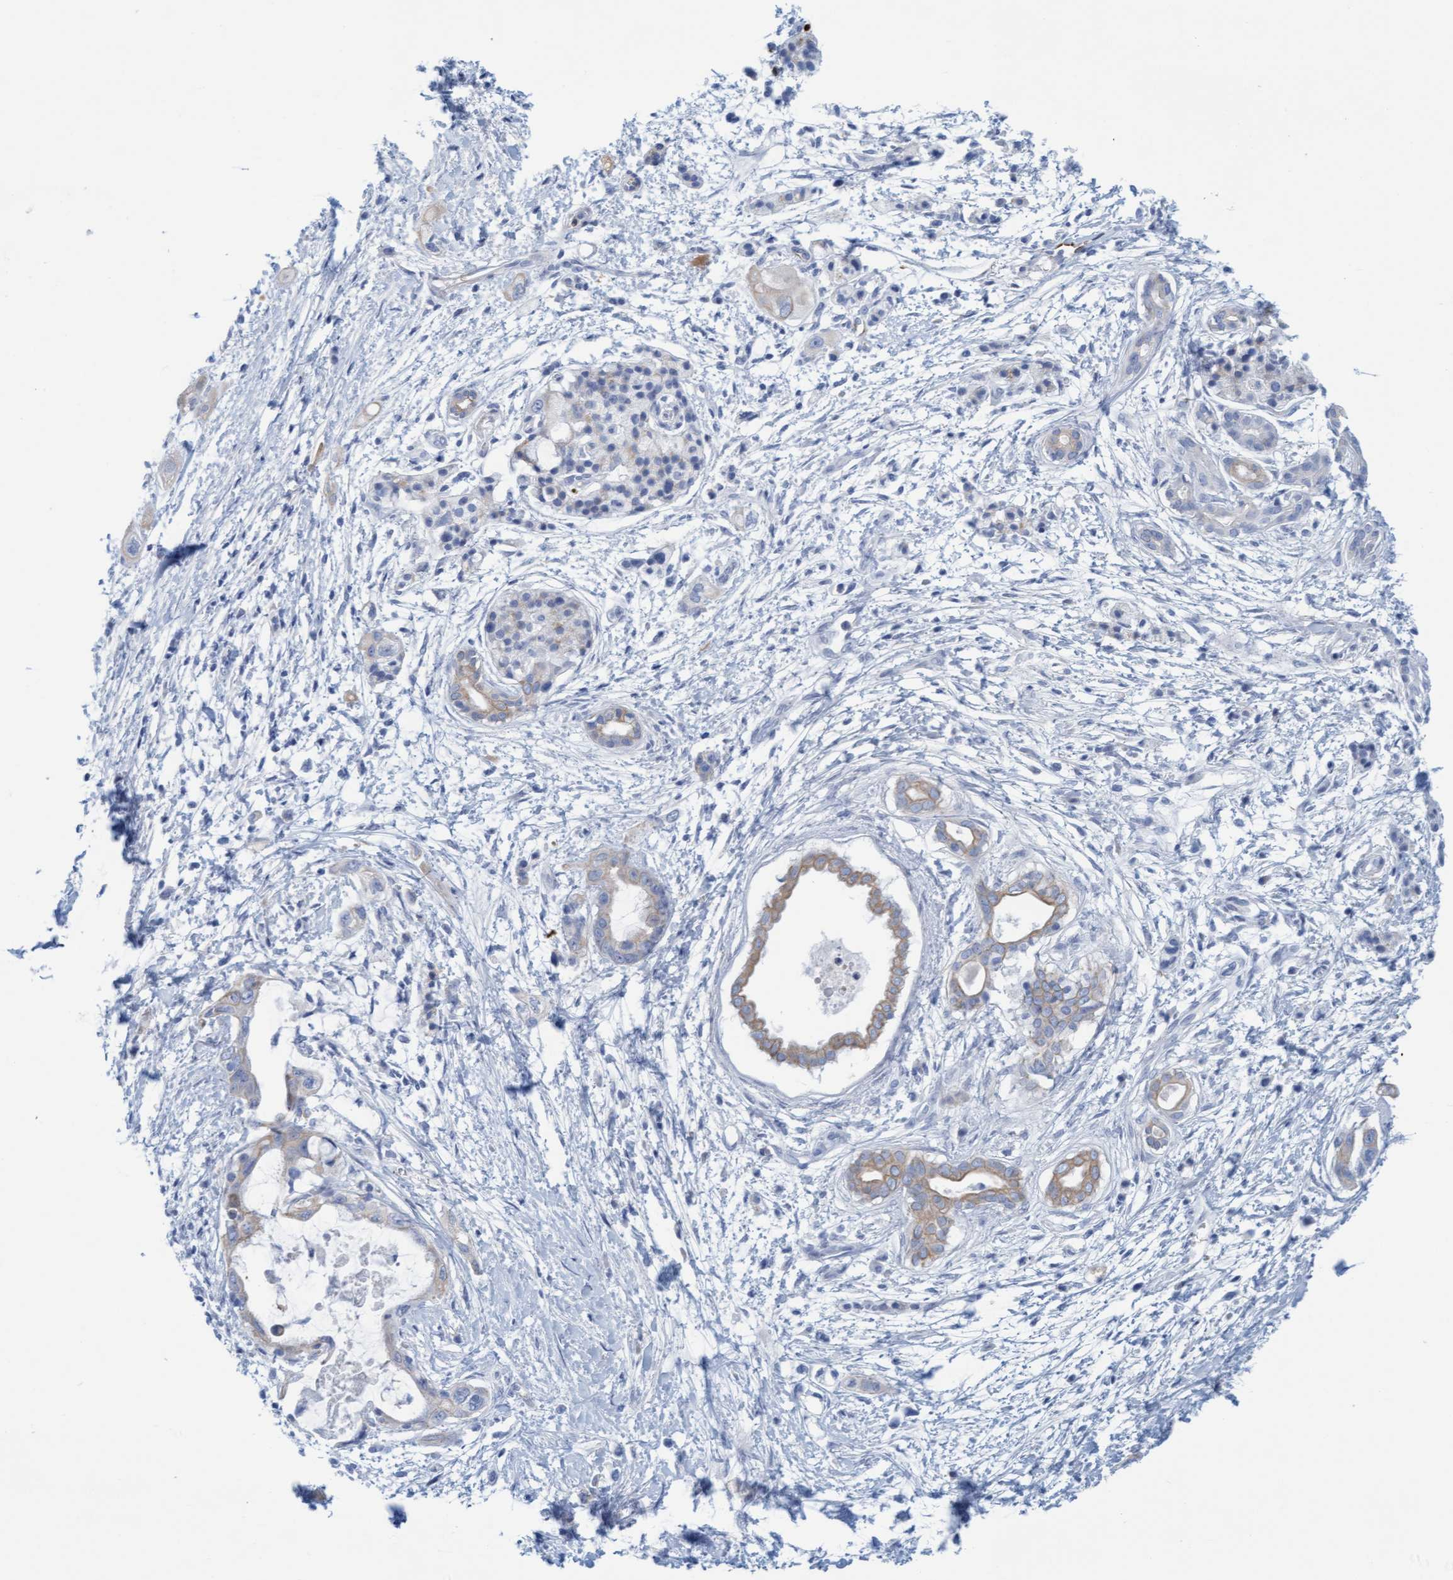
{"staining": {"intensity": "weak", "quantity": "25%-75%", "location": "cytoplasmic/membranous"}, "tissue": "pancreatic cancer", "cell_type": "Tumor cells", "image_type": "cancer", "snomed": [{"axis": "morphology", "description": "Adenocarcinoma, NOS"}, {"axis": "topography", "description": "Pancreas"}], "caption": "IHC staining of pancreatic cancer (adenocarcinoma), which exhibits low levels of weak cytoplasmic/membranous expression in about 25%-75% of tumor cells indicating weak cytoplasmic/membranous protein positivity. The staining was performed using DAB (3,3'-diaminobenzidine) (brown) for protein detection and nuclei were counterstained in hematoxylin (blue).", "gene": "P2RX5", "patient": {"sex": "male", "age": 59}}